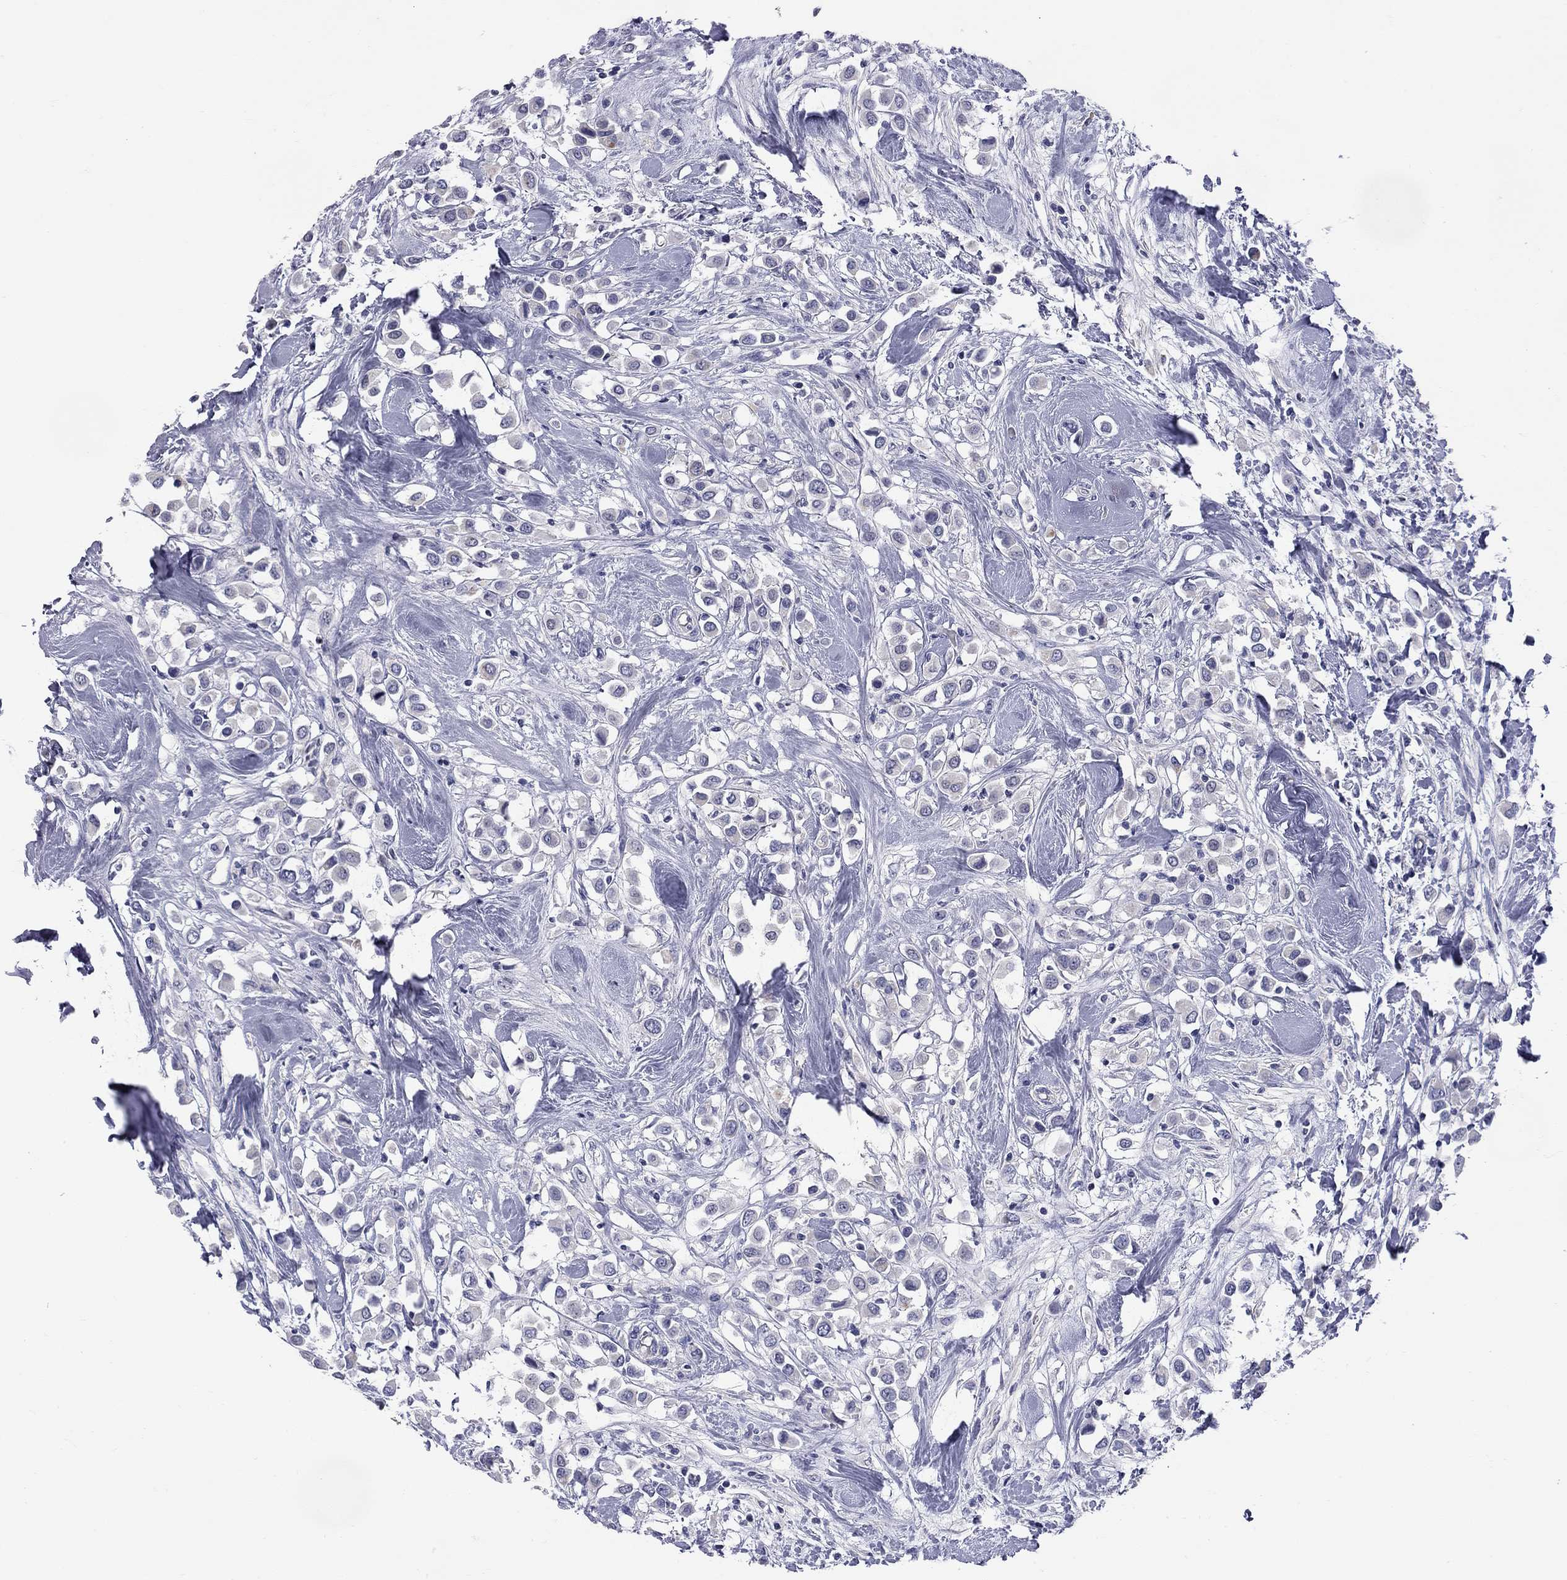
{"staining": {"intensity": "negative", "quantity": "none", "location": "none"}, "tissue": "breast cancer", "cell_type": "Tumor cells", "image_type": "cancer", "snomed": [{"axis": "morphology", "description": "Duct carcinoma"}, {"axis": "topography", "description": "Breast"}], "caption": "An image of breast cancer (intraductal carcinoma) stained for a protein demonstrates no brown staining in tumor cells. (IHC, brightfield microscopy, high magnification).", "gene": "ABCB4", "patient": {"sex": "female", "age": 61}}